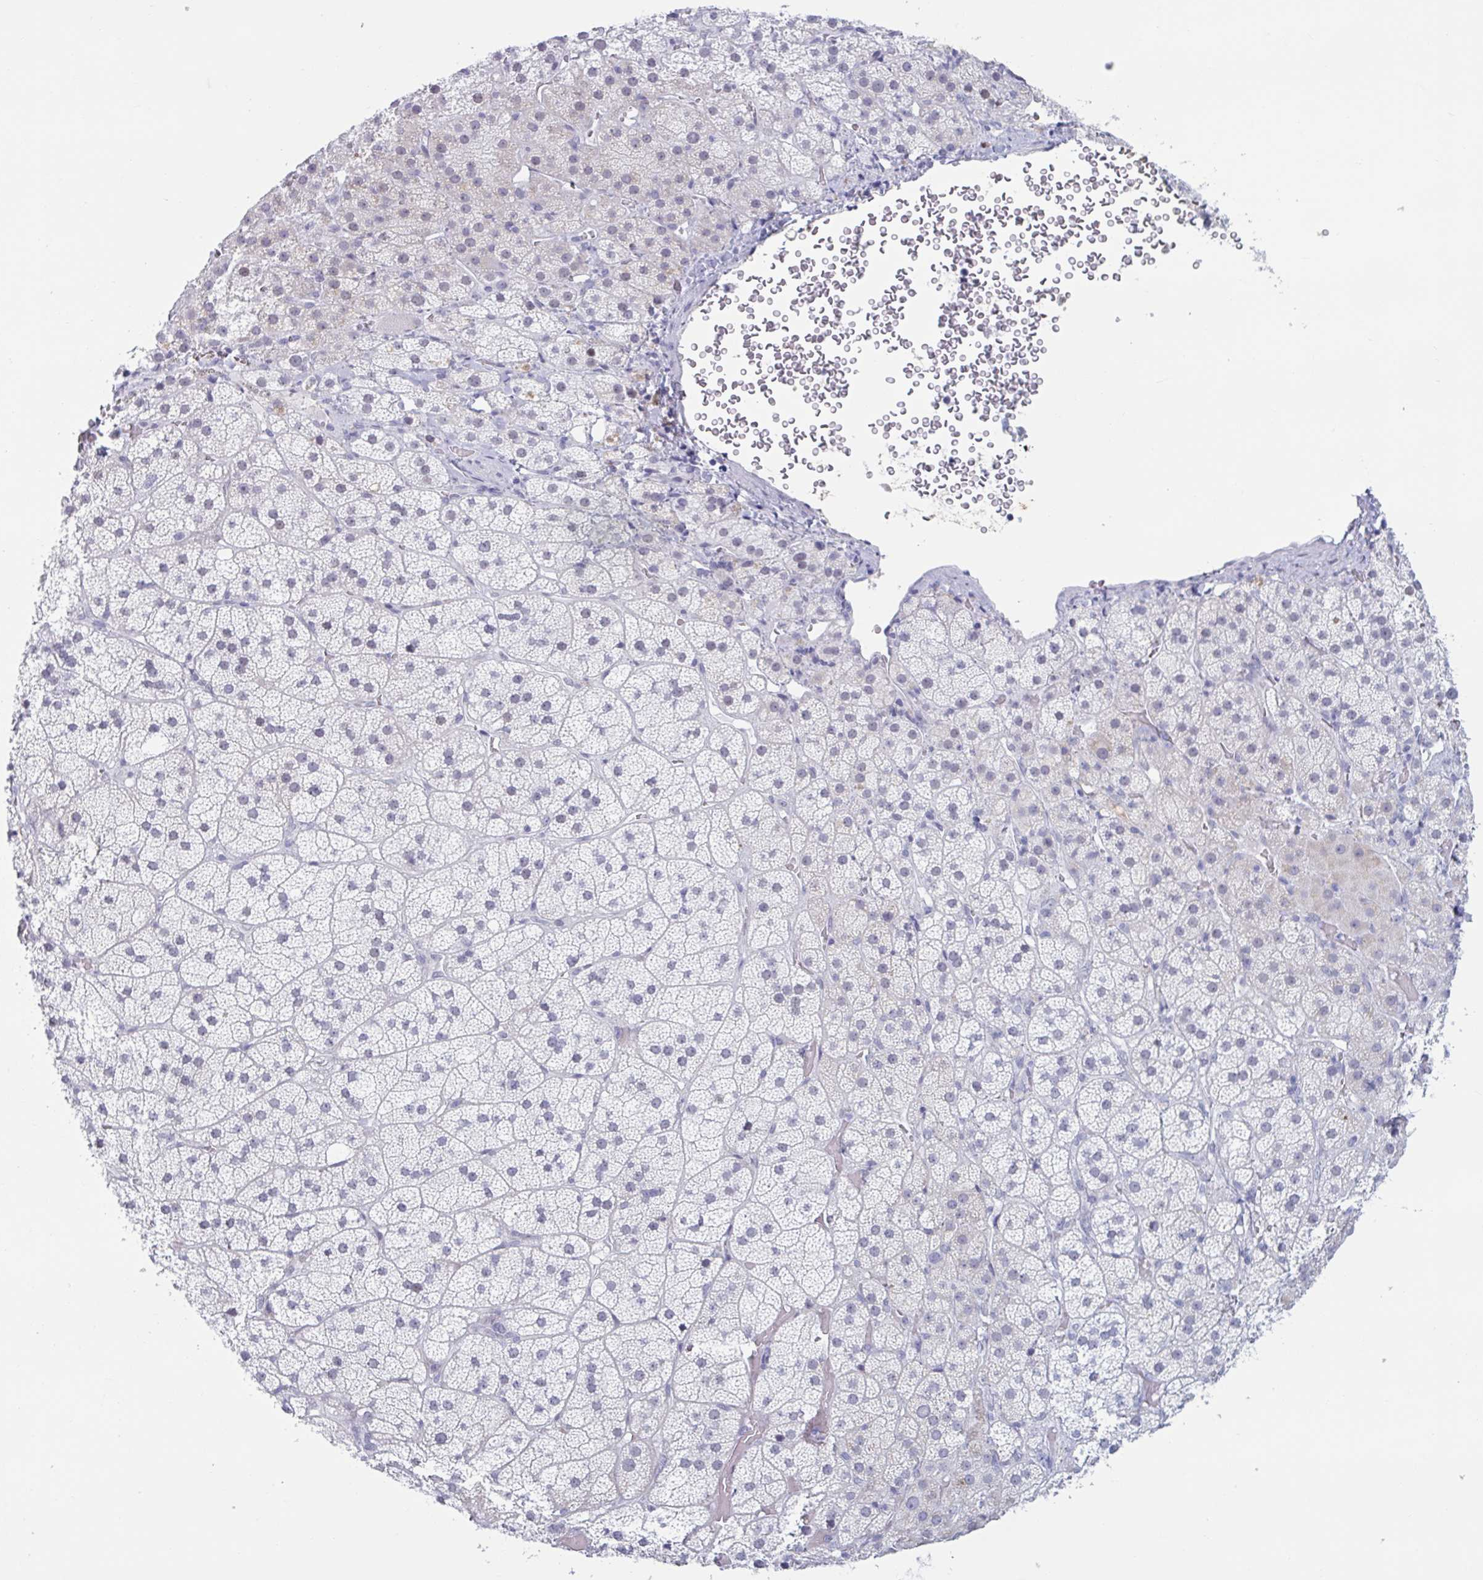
{"staining": {"intensity": "negative", "quantity": "none", "location": "none"}, "tissue": "adrenal gland", "cell_type": "Glandular cells", "image_type": "normal", "snomed": [{"axis": "morphology", "description": "Normal tissue, NOS"}, {"axis": "topography", "description": "Adrenal gland"}], "caption": "Normal adrenal gland was stained to show a protein in brown. There is no significant staining in glandular cells.", "gene": "MSMB", "patient": {"sex": "male", "age": 57}}